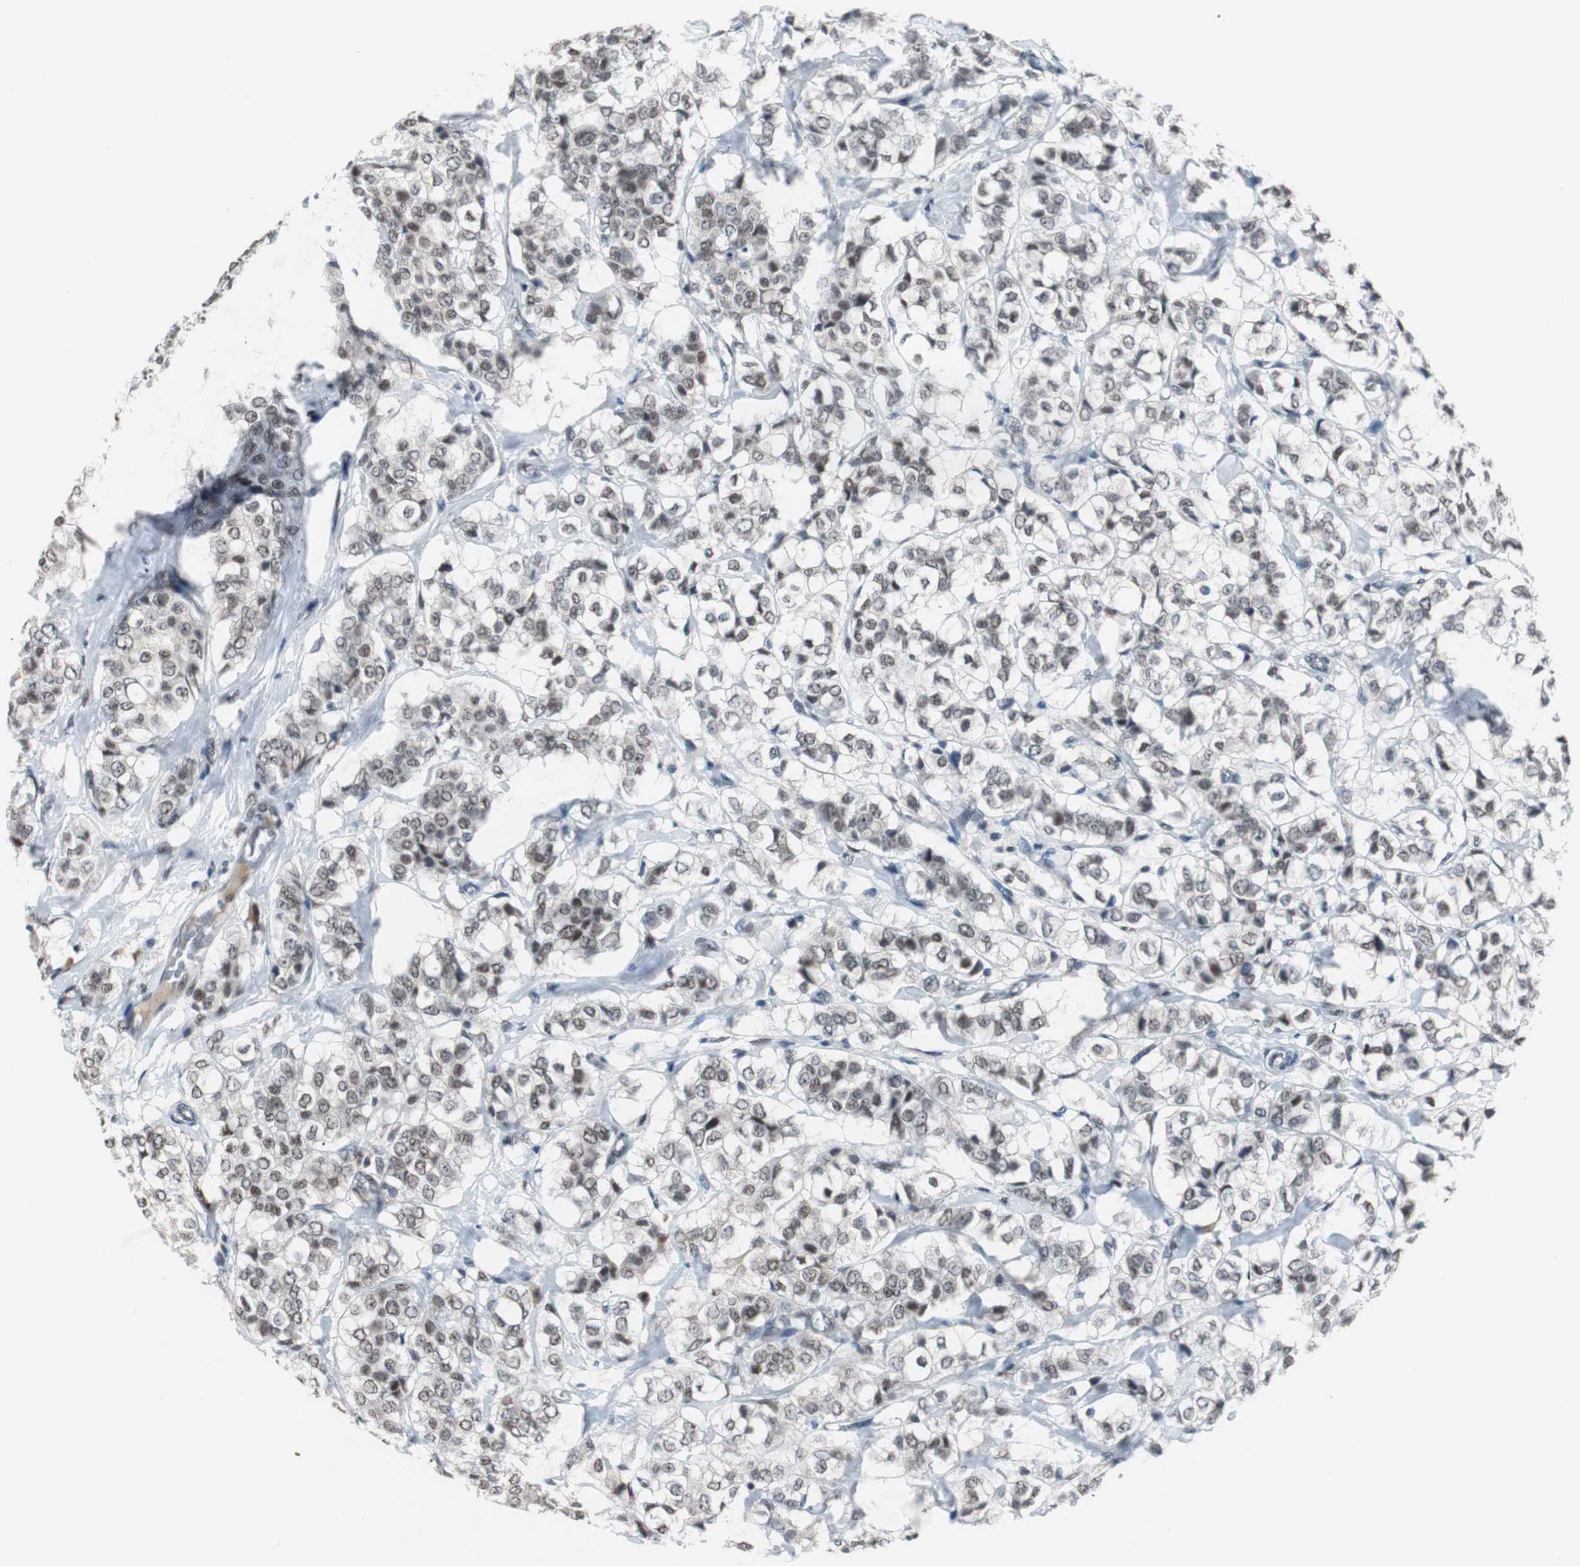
{"staining": {"intensity": "weak", "quantity": "<25%", "location": "nuclear"}, "tissue": "breast cancer", "cell_type": "Tumor cells", "image_type": "cancer", "snomed": [{"axis": "morphology", "description": "Lobular carcinoma"}, {"axis": "topography", "description": "Breast"}], "caption": "Lobular carcinoma (breast) stained for a protein using immunohistochemistry (IHC) reveals no expression tumor cells.", "gene": "ZHX2", "patient": {"sex": "female", "age": 60}}